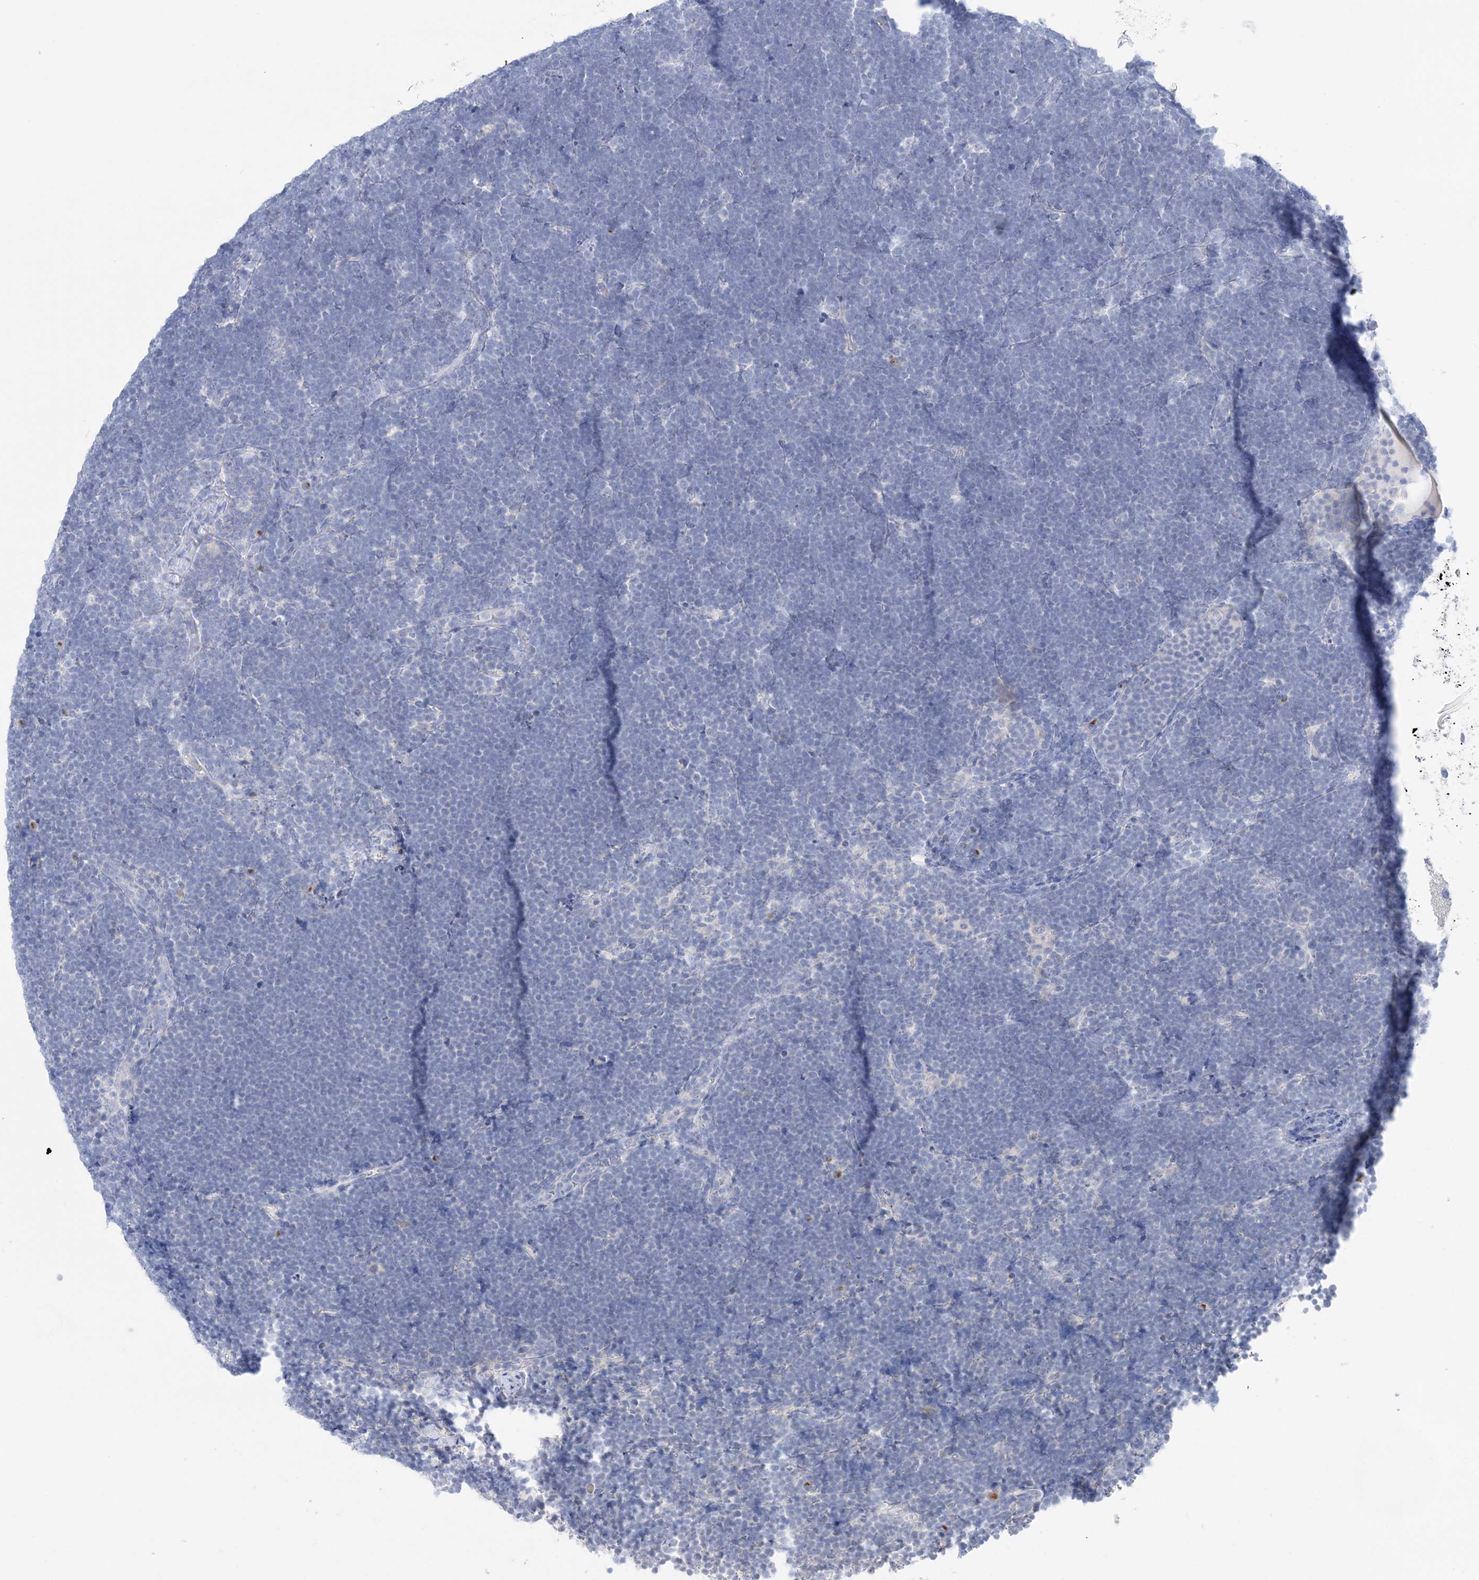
{"staining": {"intensity": "negative", "quantity": "none", "location": "none"}, "tissue": "lymphoma", "cell_type": "Tumor cells", "image_type": "cancer", "snomed": [{"axis": "morphology", "description": "Malignant lymphoma, non-Hodgkin's type, High grade"}, {"axis": "topography", "description": "Lymph node"}], "caption": "There is no significant staining in tumor cells of lymphoma.", "gene": "SLC5A6", "patient": {"sex": "male", "age": 13}}